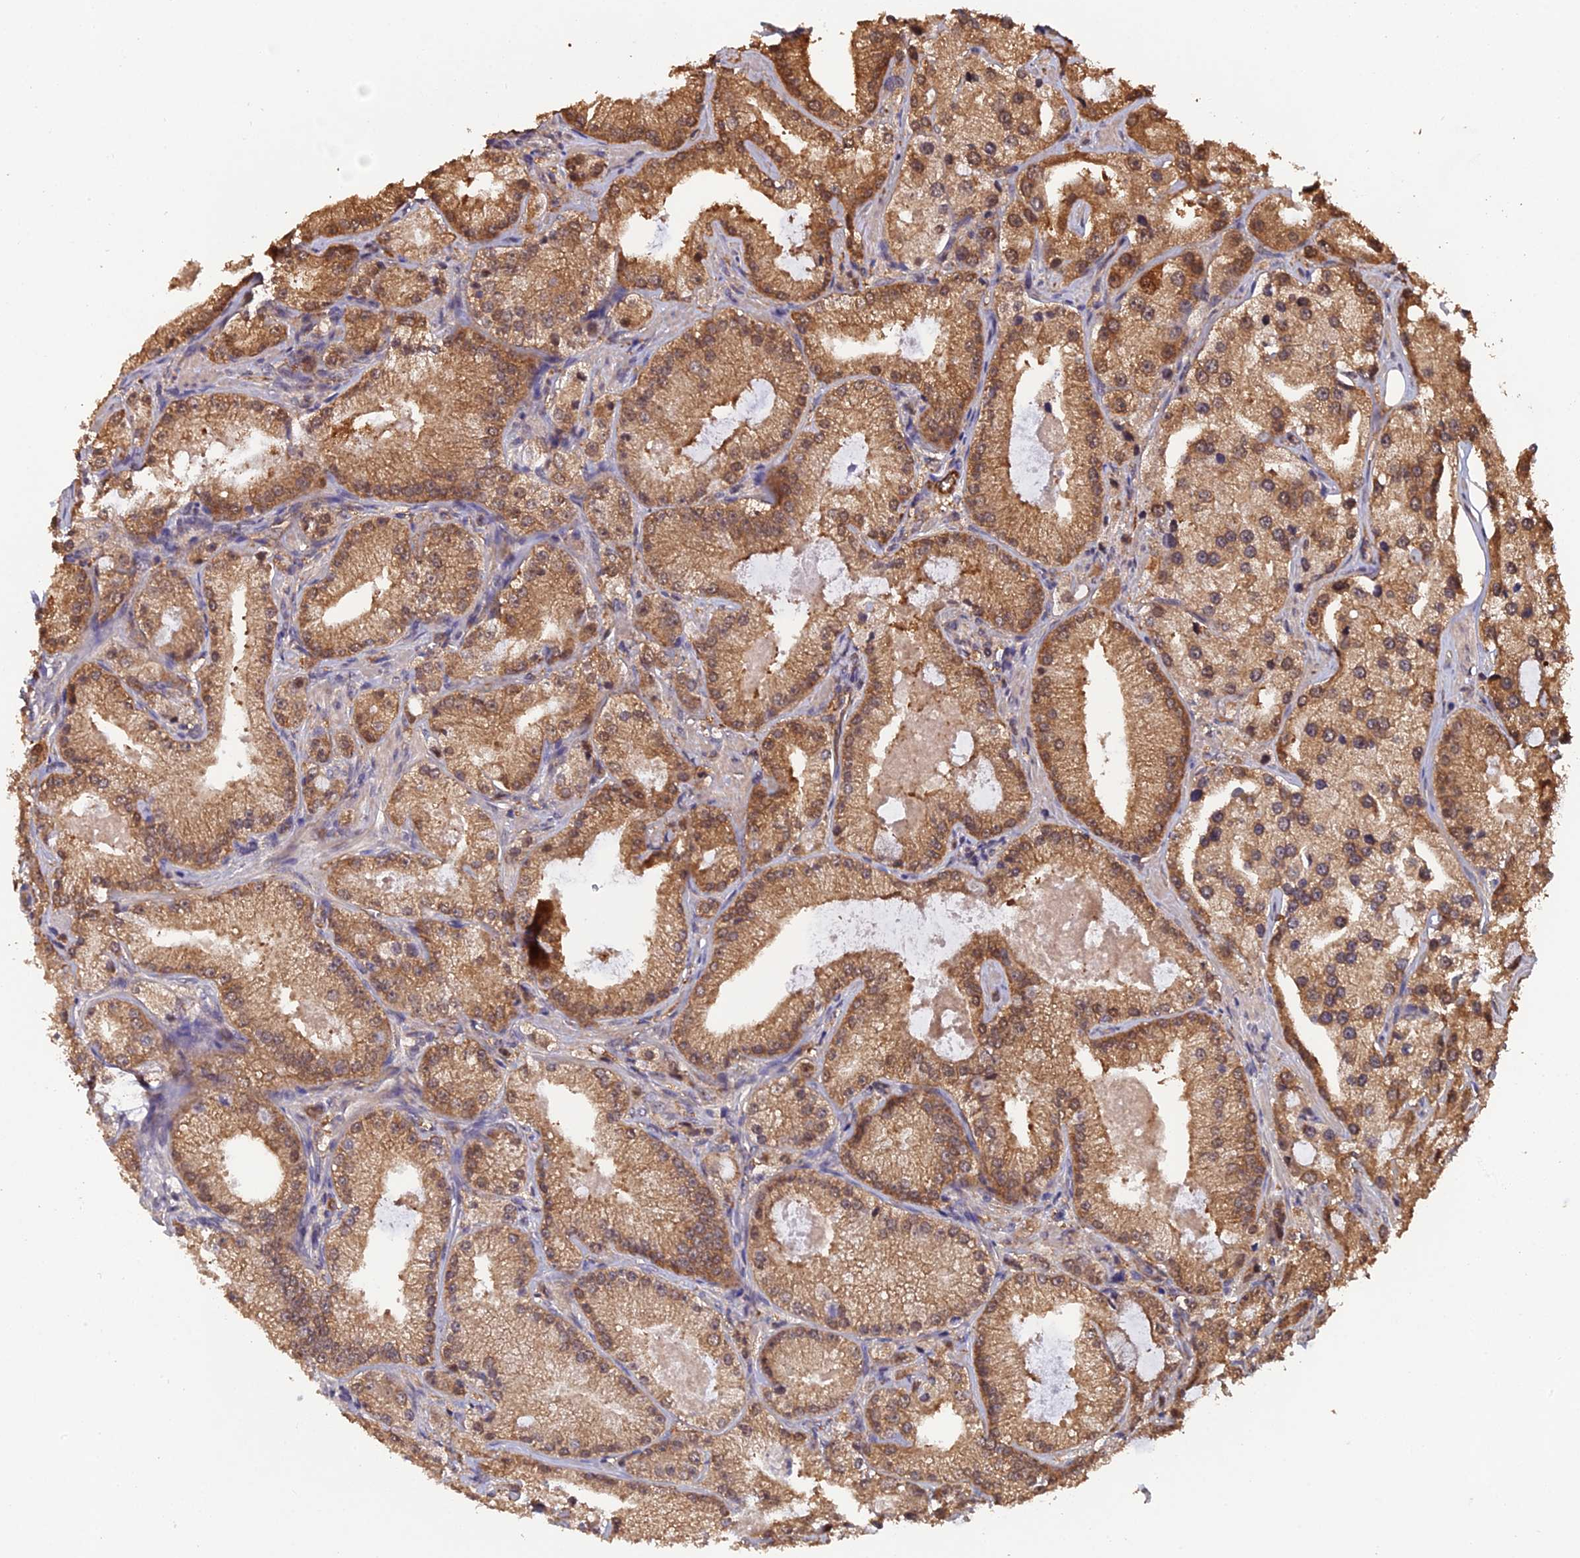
{"staining": {"intensity": "moderate", "quantity": ">75%", "location": "cytoplasmic/membranous"}, "tissue": "prostate cancer", "cell_type": "Tumor cells", "image_type": "cancer", "snomed": [{"axis": "morphology", "description": "Adenocarcinoma, Low grade"}, {"axis": "topography", "description": "Prostate"}], "caption": "Prostate cancer (low-grade adenocarcinoma) was stained to show a protein in brown. There is medium levels of moderate cytoplasmic/membranous expression in about >75% of tumor cells.", "gene": "RALGAPA2", "patient": {"sex": "male", "age": 69}}